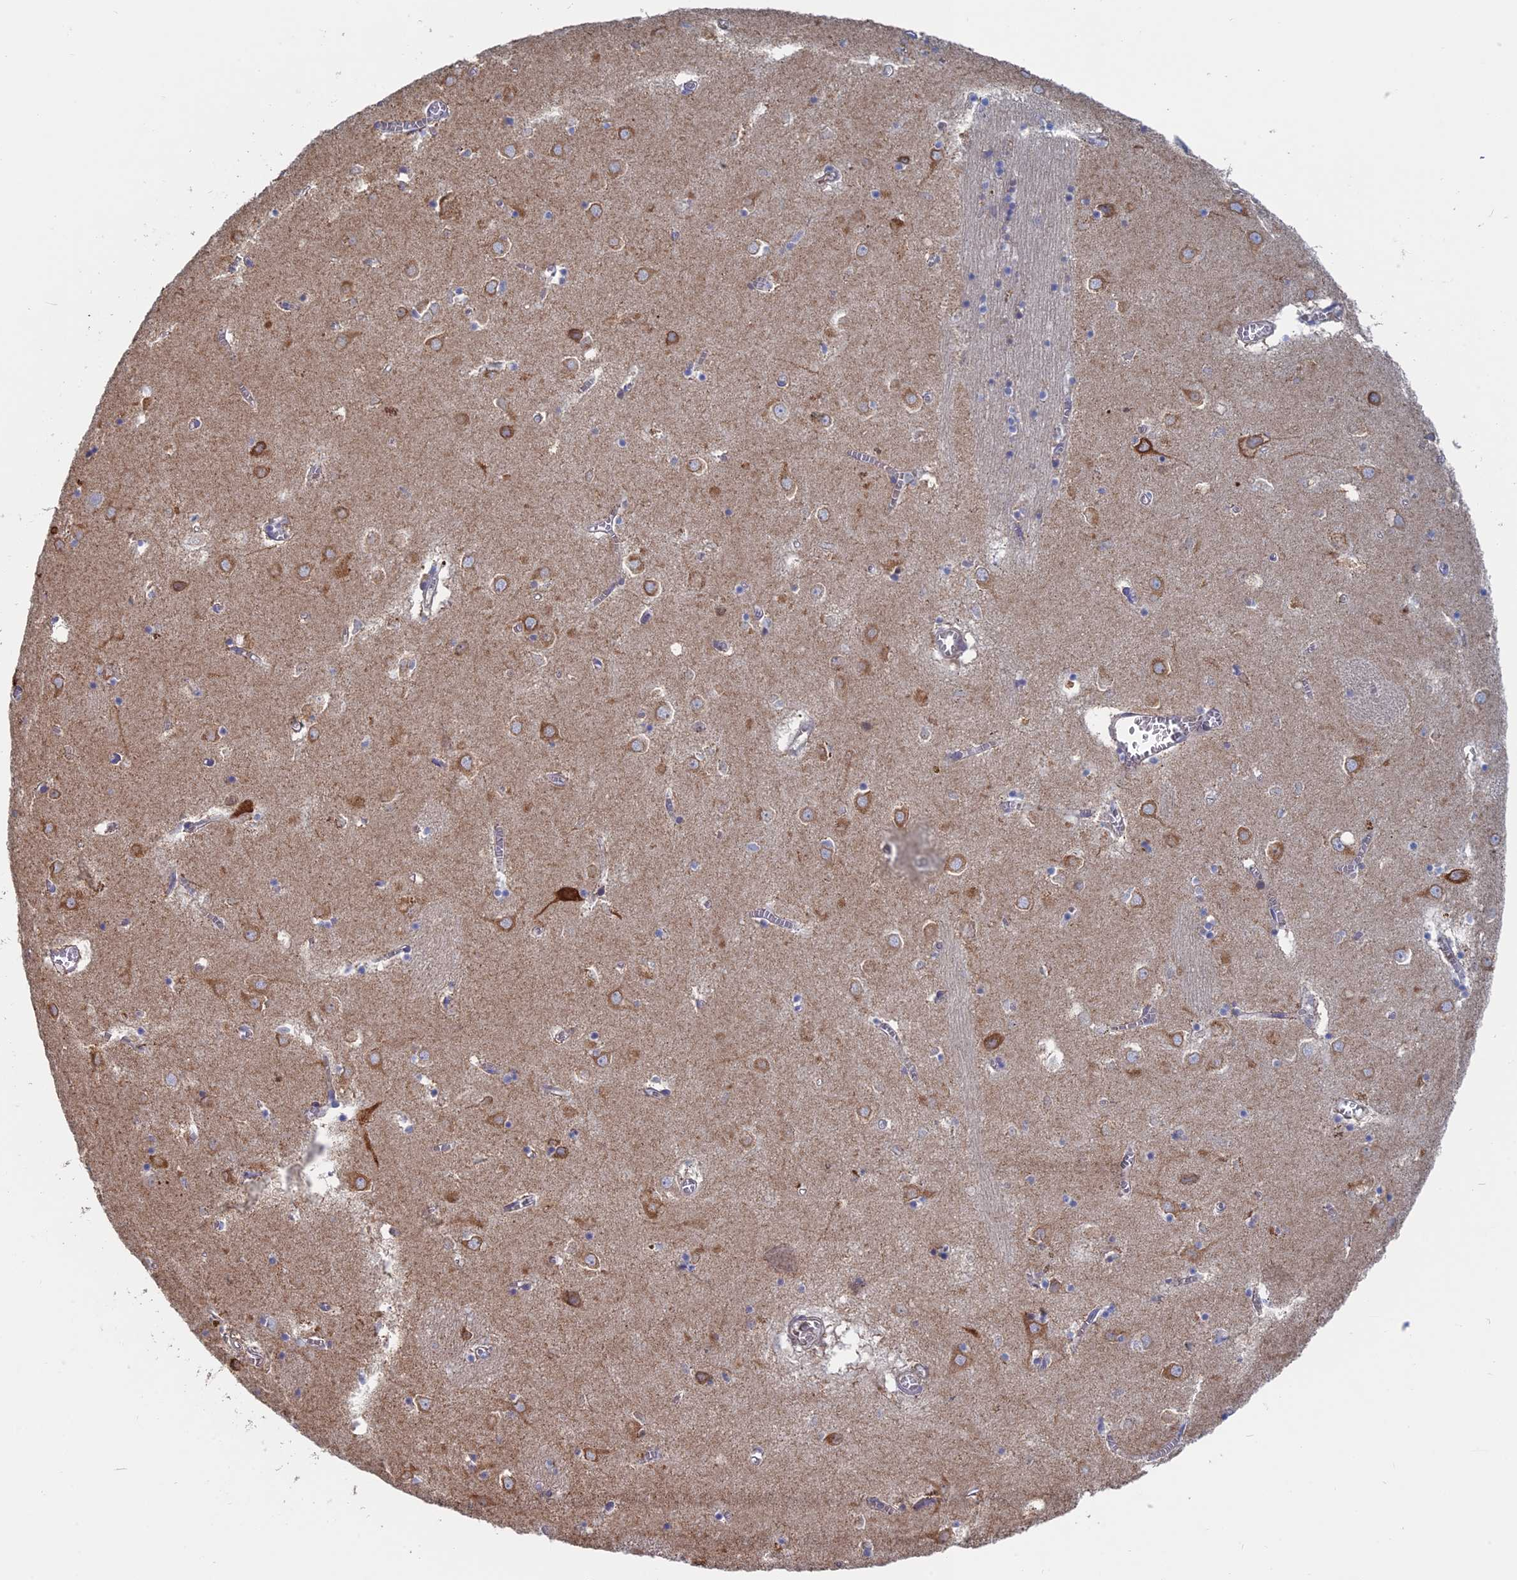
{"staining": {"intensity": "moderate", "quantity": "<25%", "location": "cytoplasmic/membranous"}, "tissue": "caudate", "cell_type": "Glial cells", "image_type": "normal", "snomed": [{"axis": "morphology", "description": "Normal tissue, NOS"}, {"axis": "topography", "description": "Lateral ventricle wall"}], "caption": "Approximately <25% of glial cells in unremarkable human caudate reveal moderate cytoplasmic/membranous protein positivity as visualized by brown immunohistochemical staining.", "gene": "TBC1D30", "patient": {"sex": "male", "age": 70}}